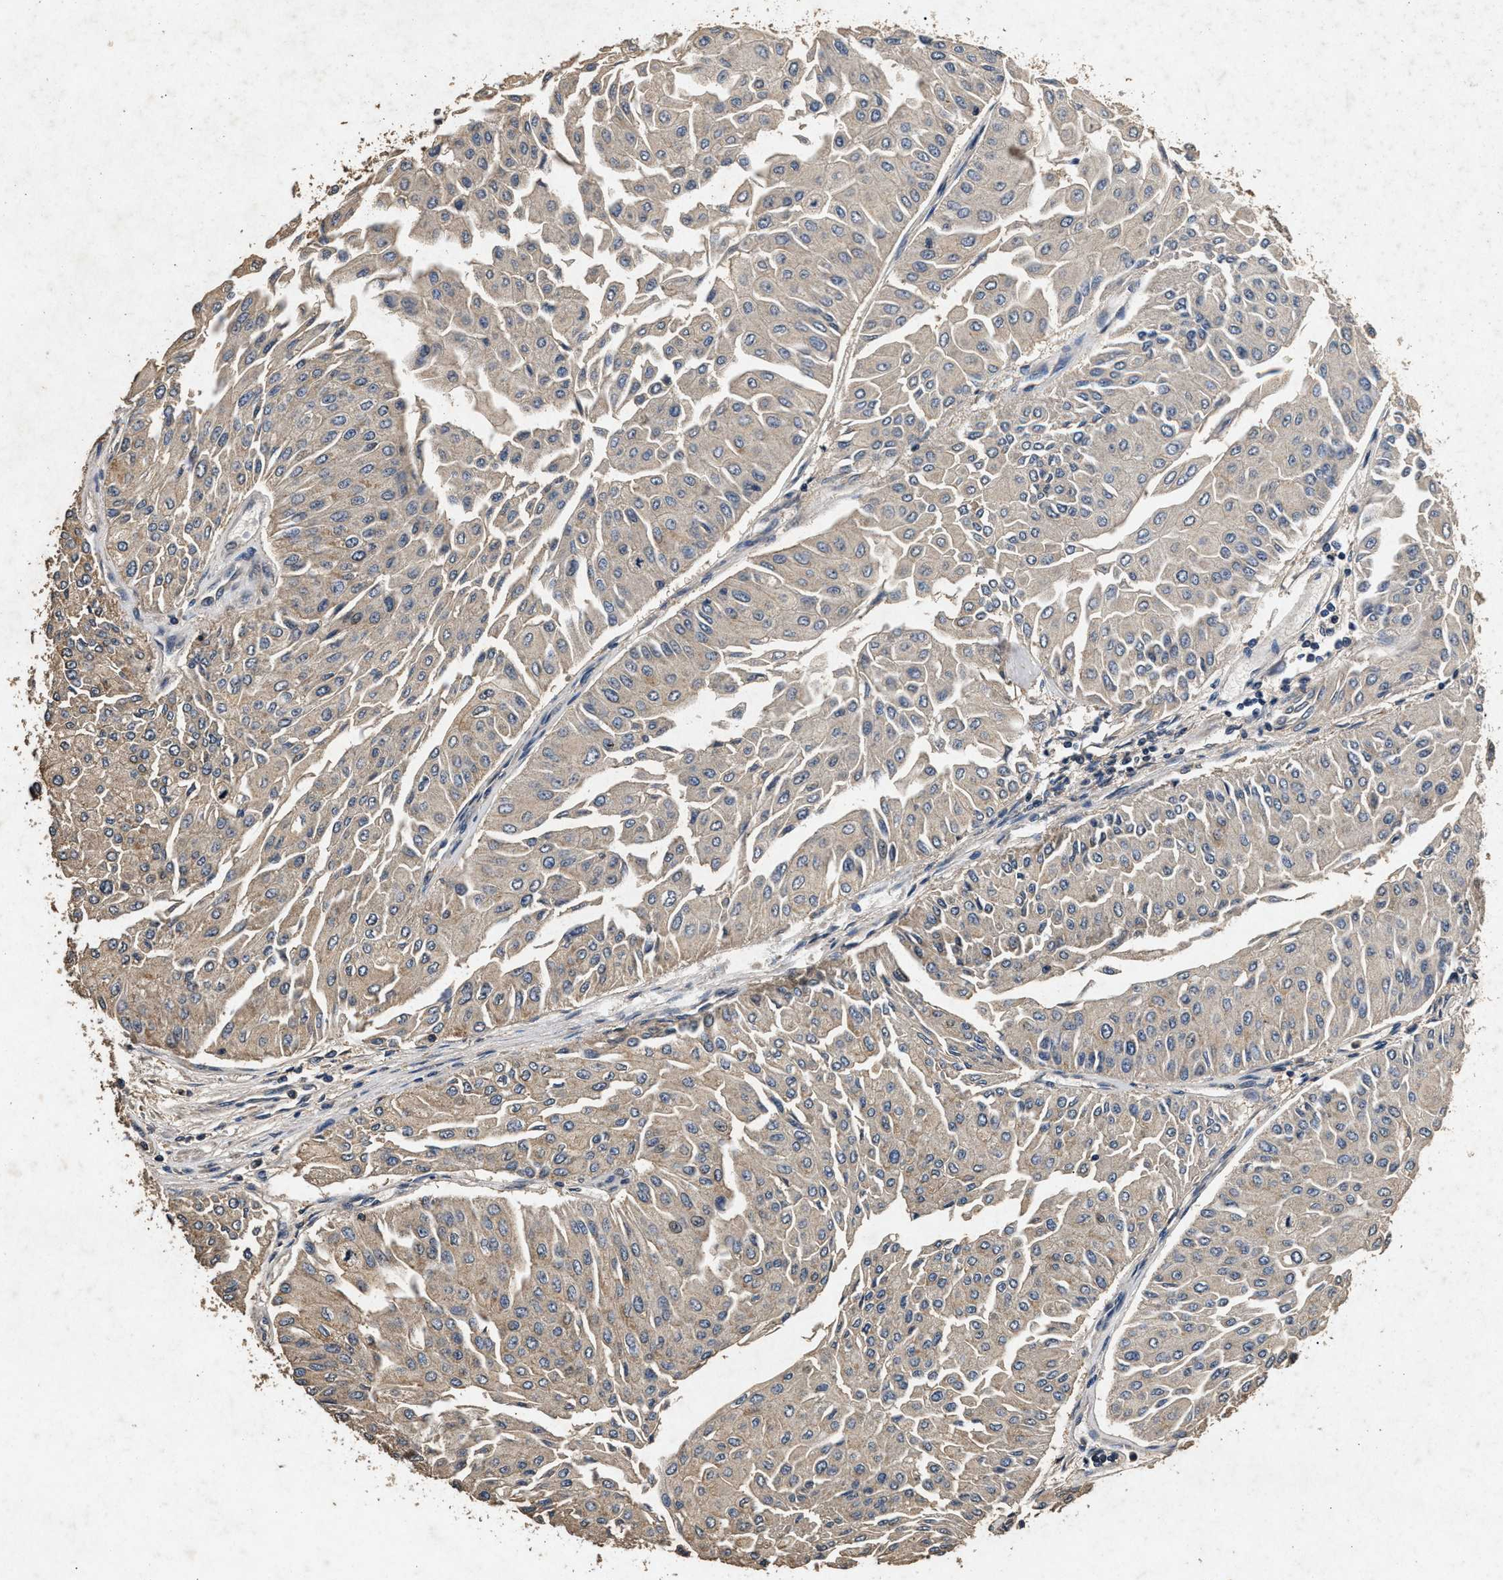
{"staining": {"intensity": "weak", "quantity": ">75%", "location": "cytoplasmic/membranous"}, "tissue": "urothelial cancer", "cell_type": "Tumor cells", "image_type": "cancer", "snomed": [{"axis": "morphology", "description": "Urothelial carcinoma, Low grade"}, {"axis": "topography", "description": "Urinary bladder"}], "caption": "A high-resolution image shows immunohistochemistry staining of urothelial cancer, which shows weak cytoplasmic/membranous positivity in about >75% of tumor cells. Nuclei are stained in blue.", "gene": "PPP1CC", "patient": {"sex": "male", "age": 67}}